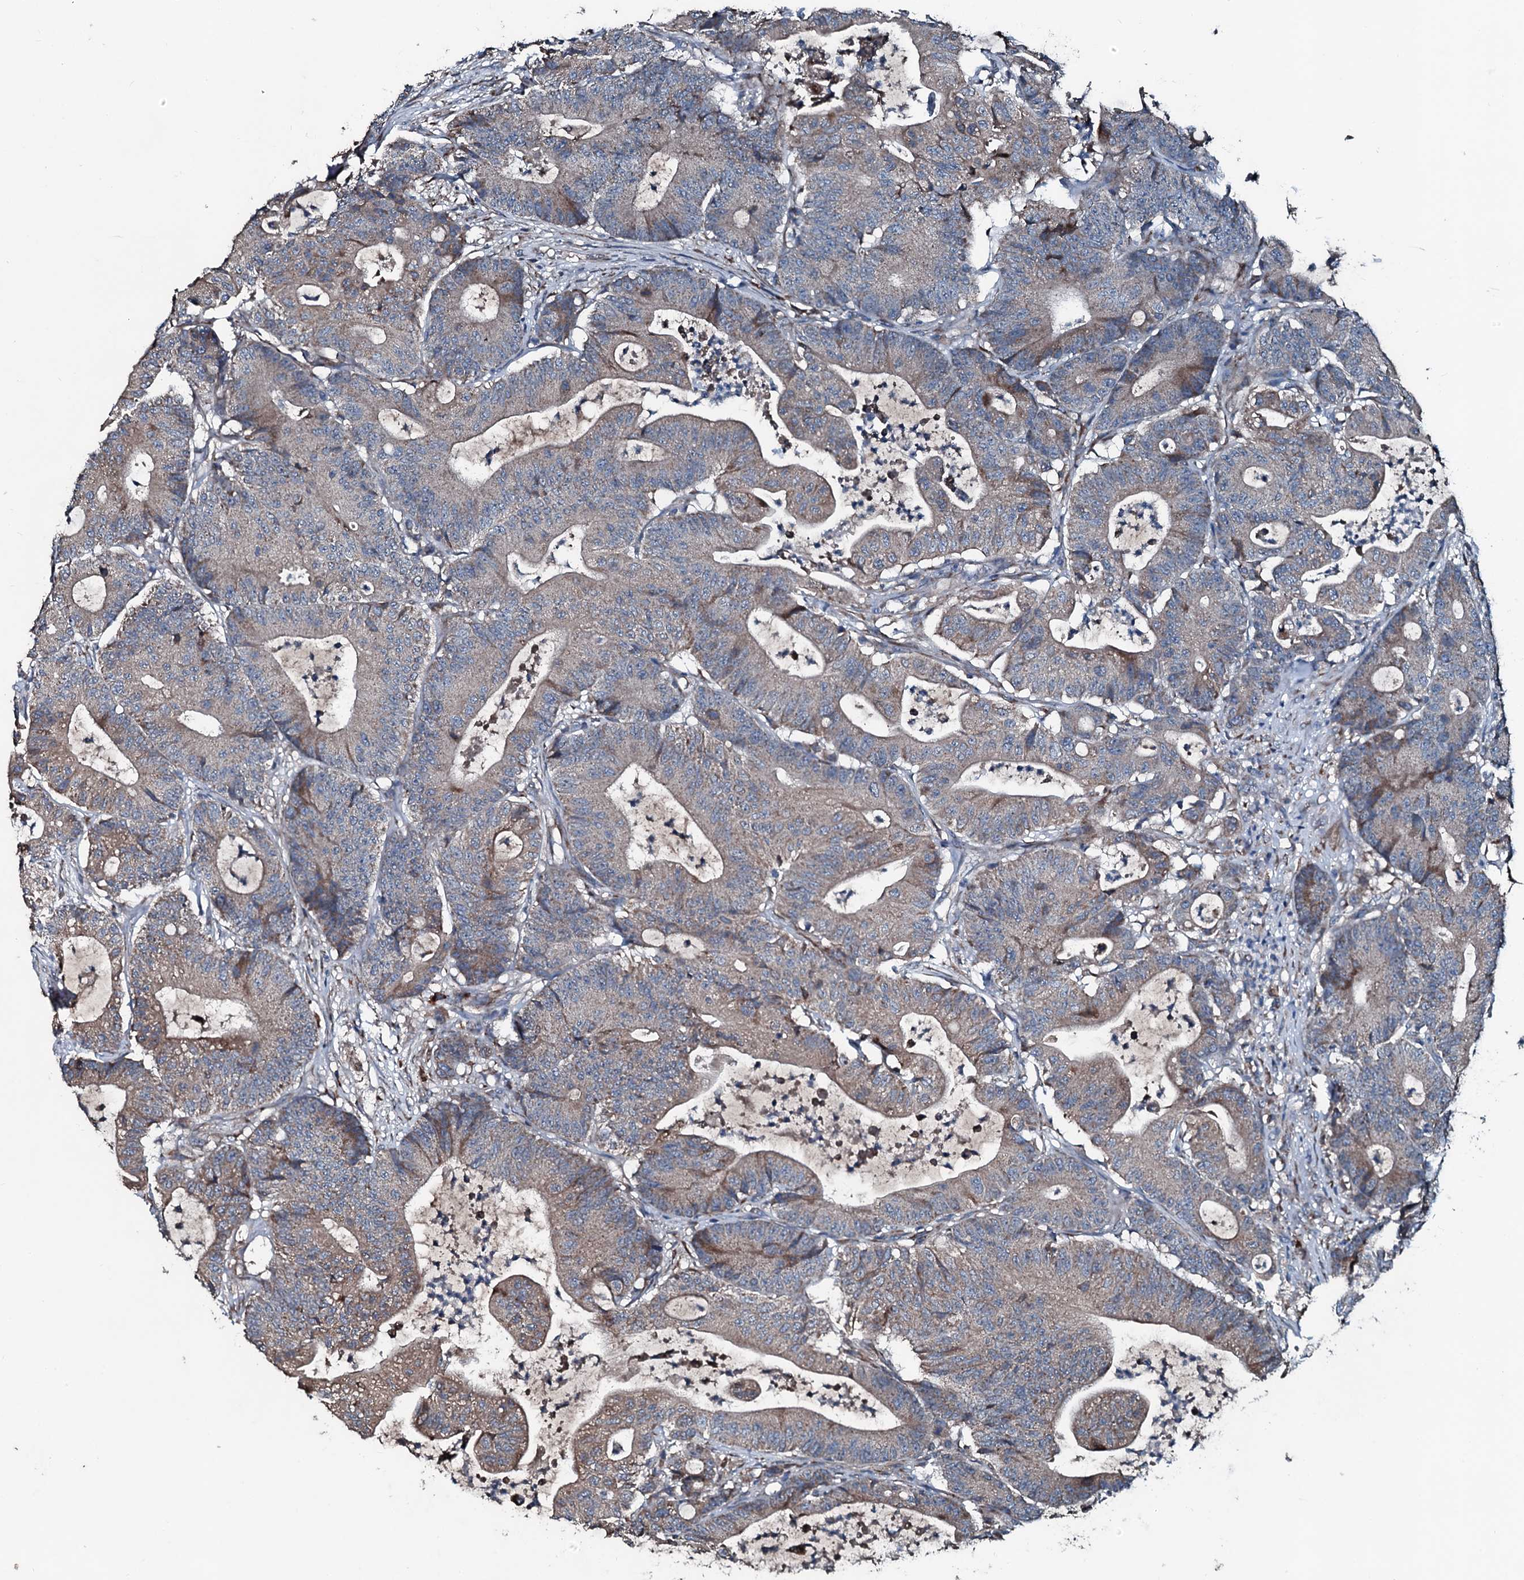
{"staining": {"intensity": "weak", "quantity": "25%-75%", "location": "cytoplasmic/membranous"}, "tissue": "colorectal cancer", "cell_type": "Tumor cells", "image_type": "cancer", "snomed": [{"axis": "morphology", "description": "Adenocarcinoma, NOS"}, {"axis": "topography", "description": "Colon"}], "caption": "Protein expression analysis of colorectal adenocarcinoma reveals weak cytoplasmic/membranous staining in approximately 25%-75% of tumor cells.", "gene": "ACSS3", "patient": {"sex": "female", "age": 84}}